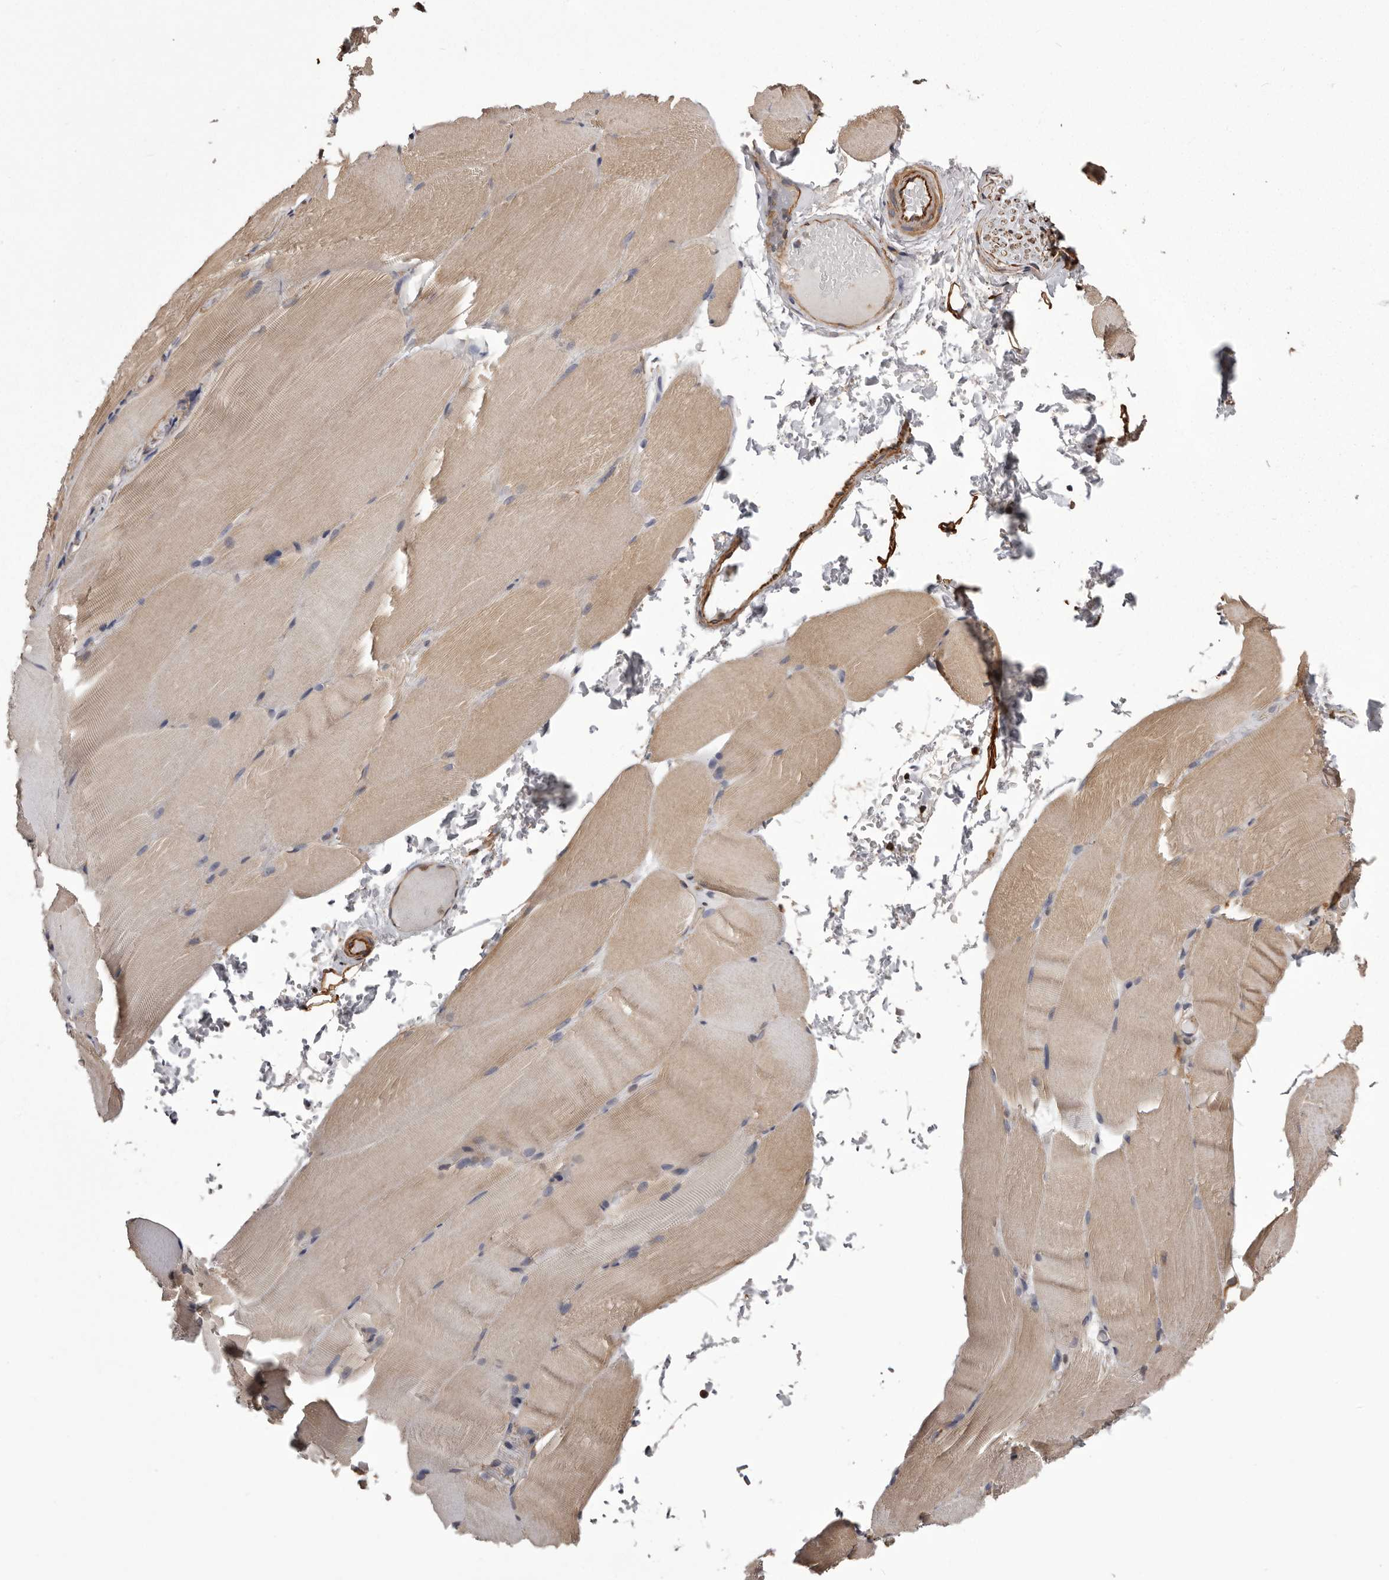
{"staining": {"intensity": "weak", "quantity": "25%-75%", "location": "cytoplasmic/membranous"}, "tissue": "skeletal muscle", "cell_type": "Myocytes", "image_type": "normal", "snomed": [{"axis": "morphology", "description": "Normal tissue, NOS"}, {"axis": "topography", "description": "Skeletal muscle"}, {"axis": "topography", "description": "Parathyroid gland"}], "caption": "High-magnification brightfield microscopy of normal skeletal muscle stained with DAB (brown) and counterstained with hematoxylin (blue). myocytes exhibit weak cytoplasmic/membranous positivity is identified in approximately25%-75% of cells.", "gene": "CEP104", "patient": {"sex": "female", "age": 37}}